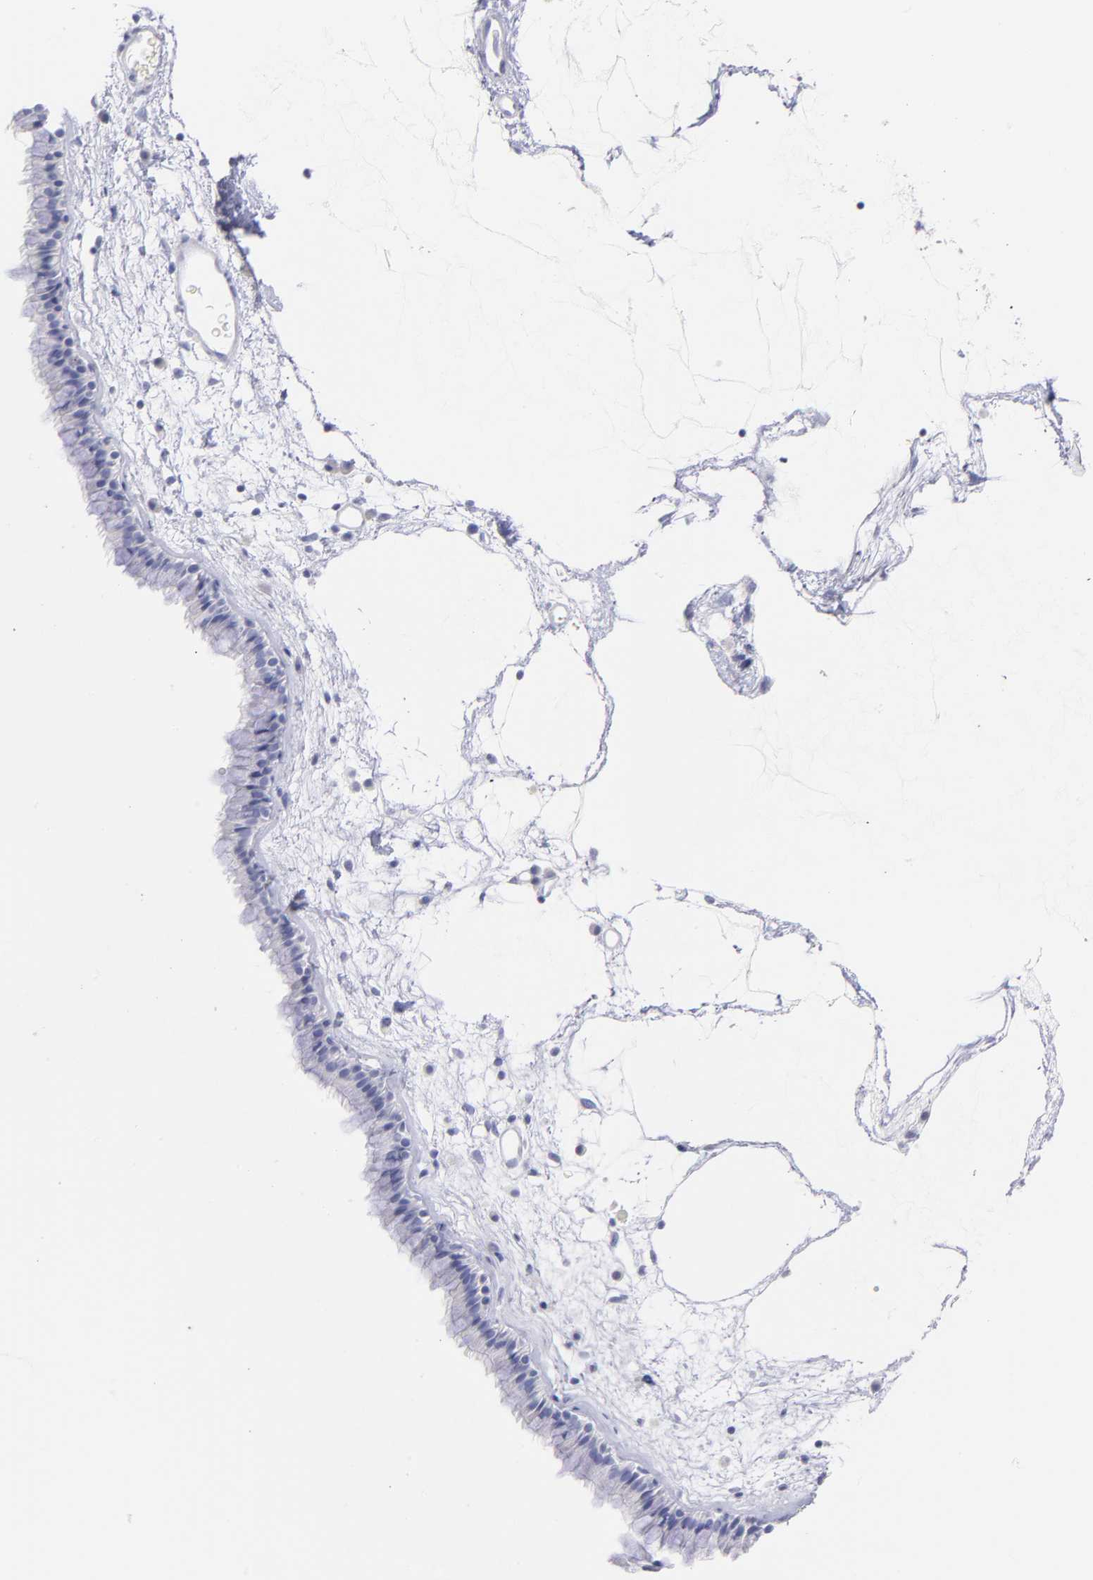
{"staining": {"intensity": "negative", "quantity": "none", "location": "none"}, "tissue": "nasopharynx", "cell_type": "Respiratory epithelial cells", "image_type": "normal", "snomed": [{"axis": "morphology", "description": "Normal tissue, NOS"}, {"axis": "morphology", "description": "Inflammation, NOS"}, {"axis": "topography", "description": "Nasopharynx"}], "caption": "This micrograph is of benign nasopharynx stained with IHC to label a protein in brown with the nuclei are counter-stained blue. There is no positivity in respiratory epithelial cells.", "gene": "SCGN", "patient": {"sex": "male", "age": 48}}